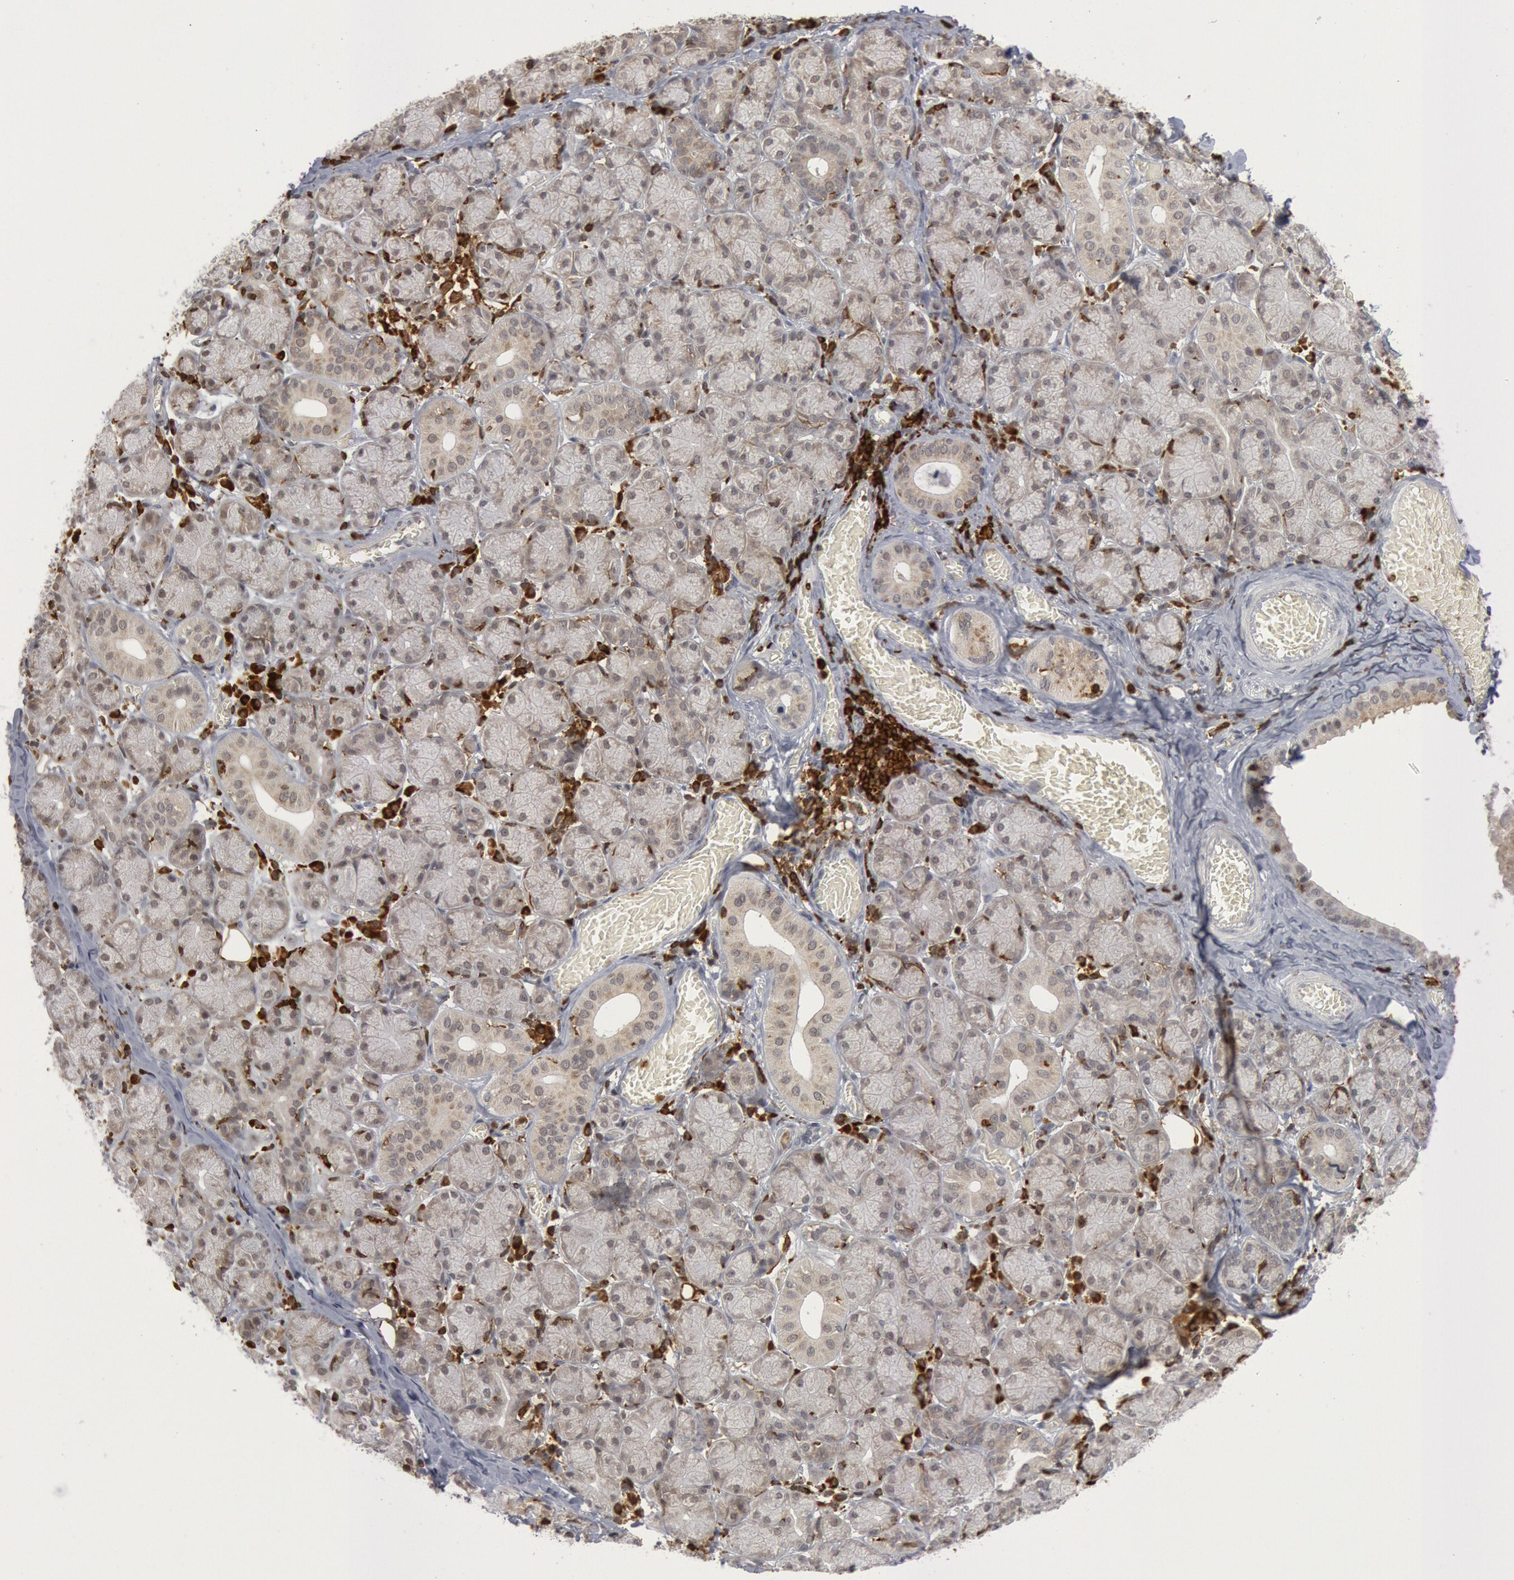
{"staining": {"intensity": "negative", "quantity": "none", "location": "none"}, "tissue": "salivary gland", "cell_type": "Glandular cells", "image_type": "normal", "snomed": [{"axis": "morphology", "description": "Normal tissue, NOS"}, {"axis": "topography", "description": "Salivary gland"}], "caption": "A high-resolution histopathology image shows immunohistochemistry staining of benign salivary gland, which reveals no significant positivity in glandular cells.", "gene": "PTPN6", "patient": {"sex": "female", "age": 24}}